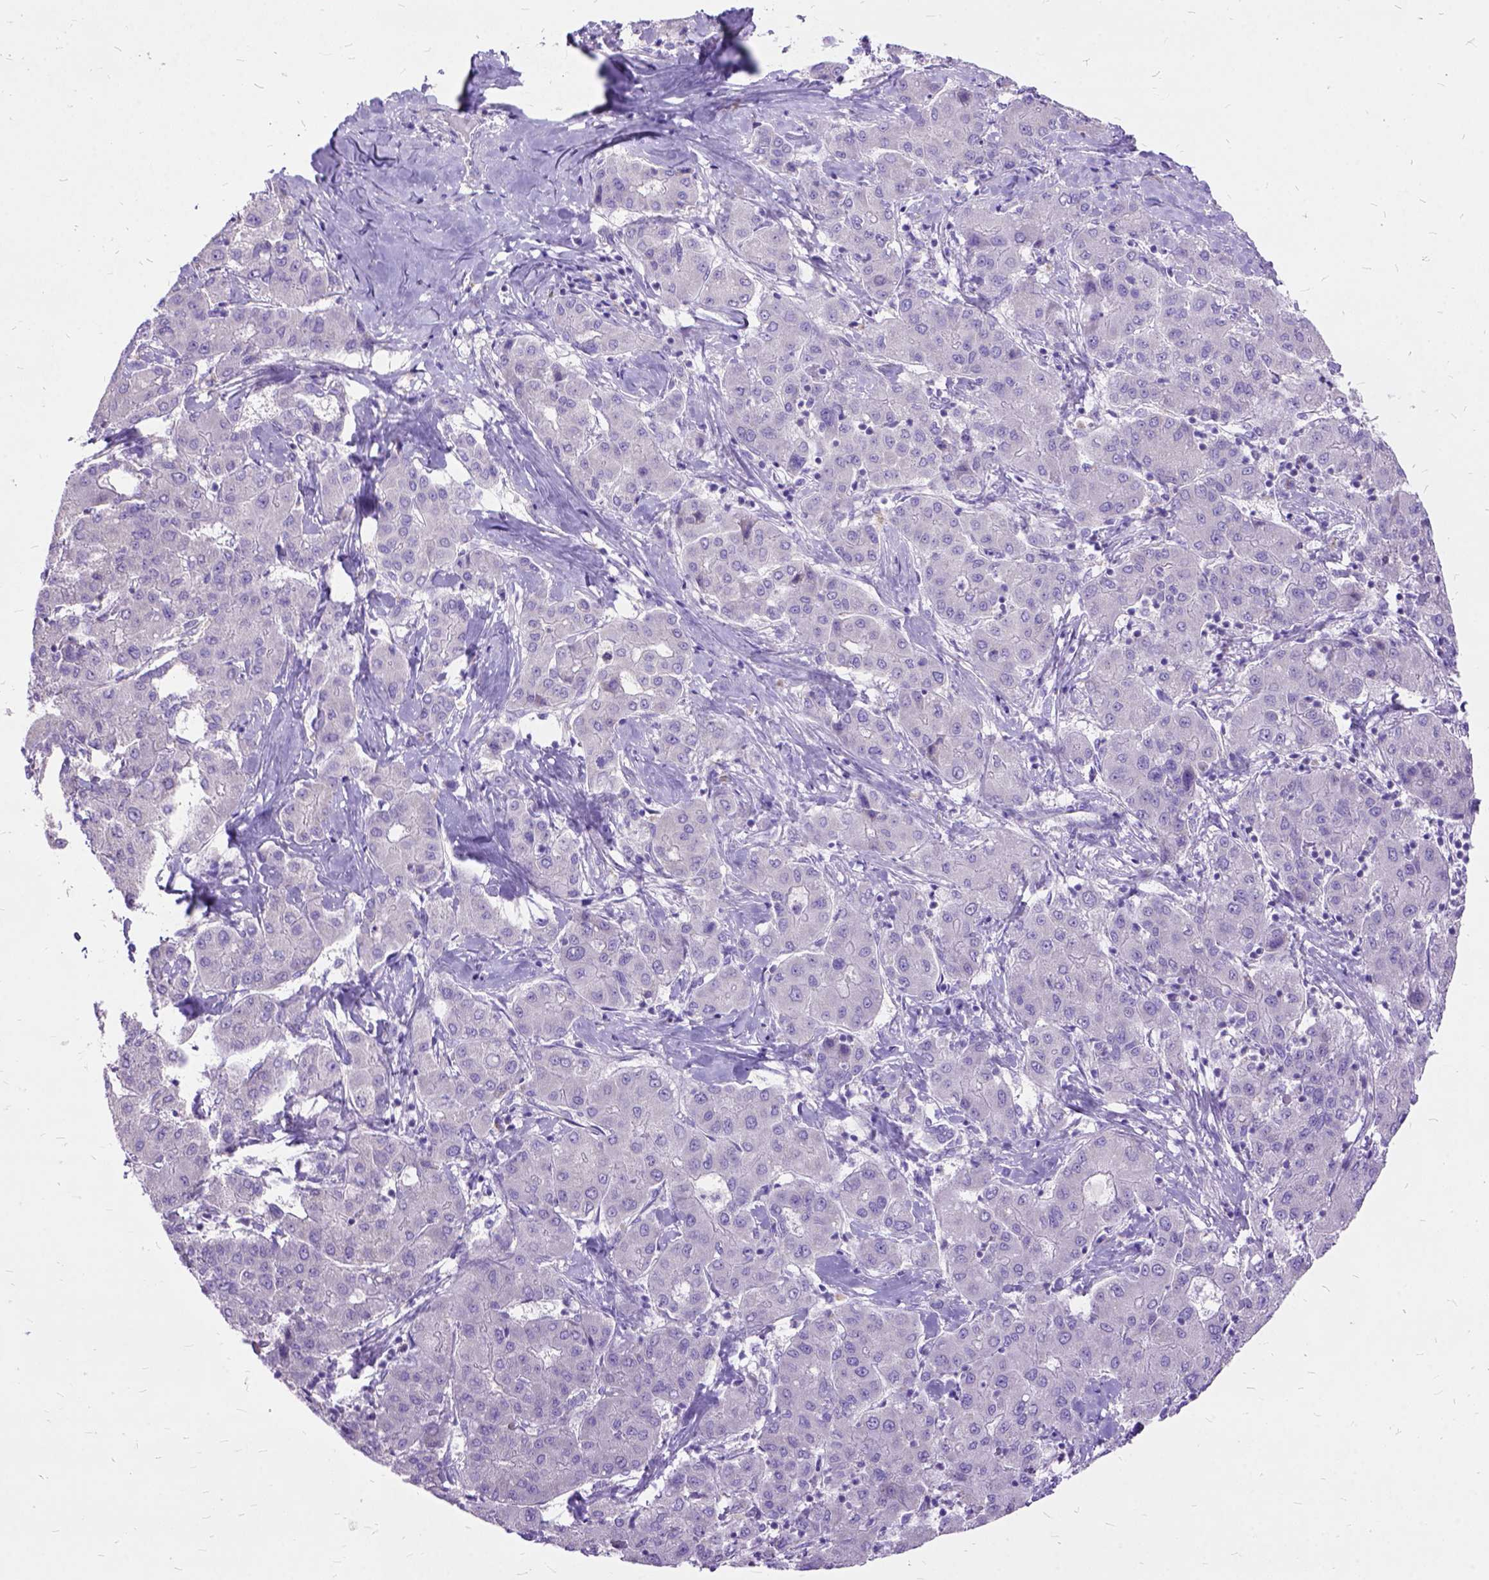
{"staining": {"intensity": "negative", "quantity": "none", "location": "none"}, "tissue": "liver cancer", "cell_type": "Tumor cells", "image_type": "cancer", "snomed": [{"axis": "morphology", "description": "Carcinoma, Hepatocellular, NOS"}, {"axis": "topography", "description": "Liver"}], "caption": "The immunohistochemistry image has no significant staining in tumor cells of liver hepatocellular carcinoma tissue. (DAB (3,3'-diaminobenzidine) immunohistochemistry (IHC), high magnification).", "gene": "CTAG2", "patient": {"sex": "male", "age": 65}}